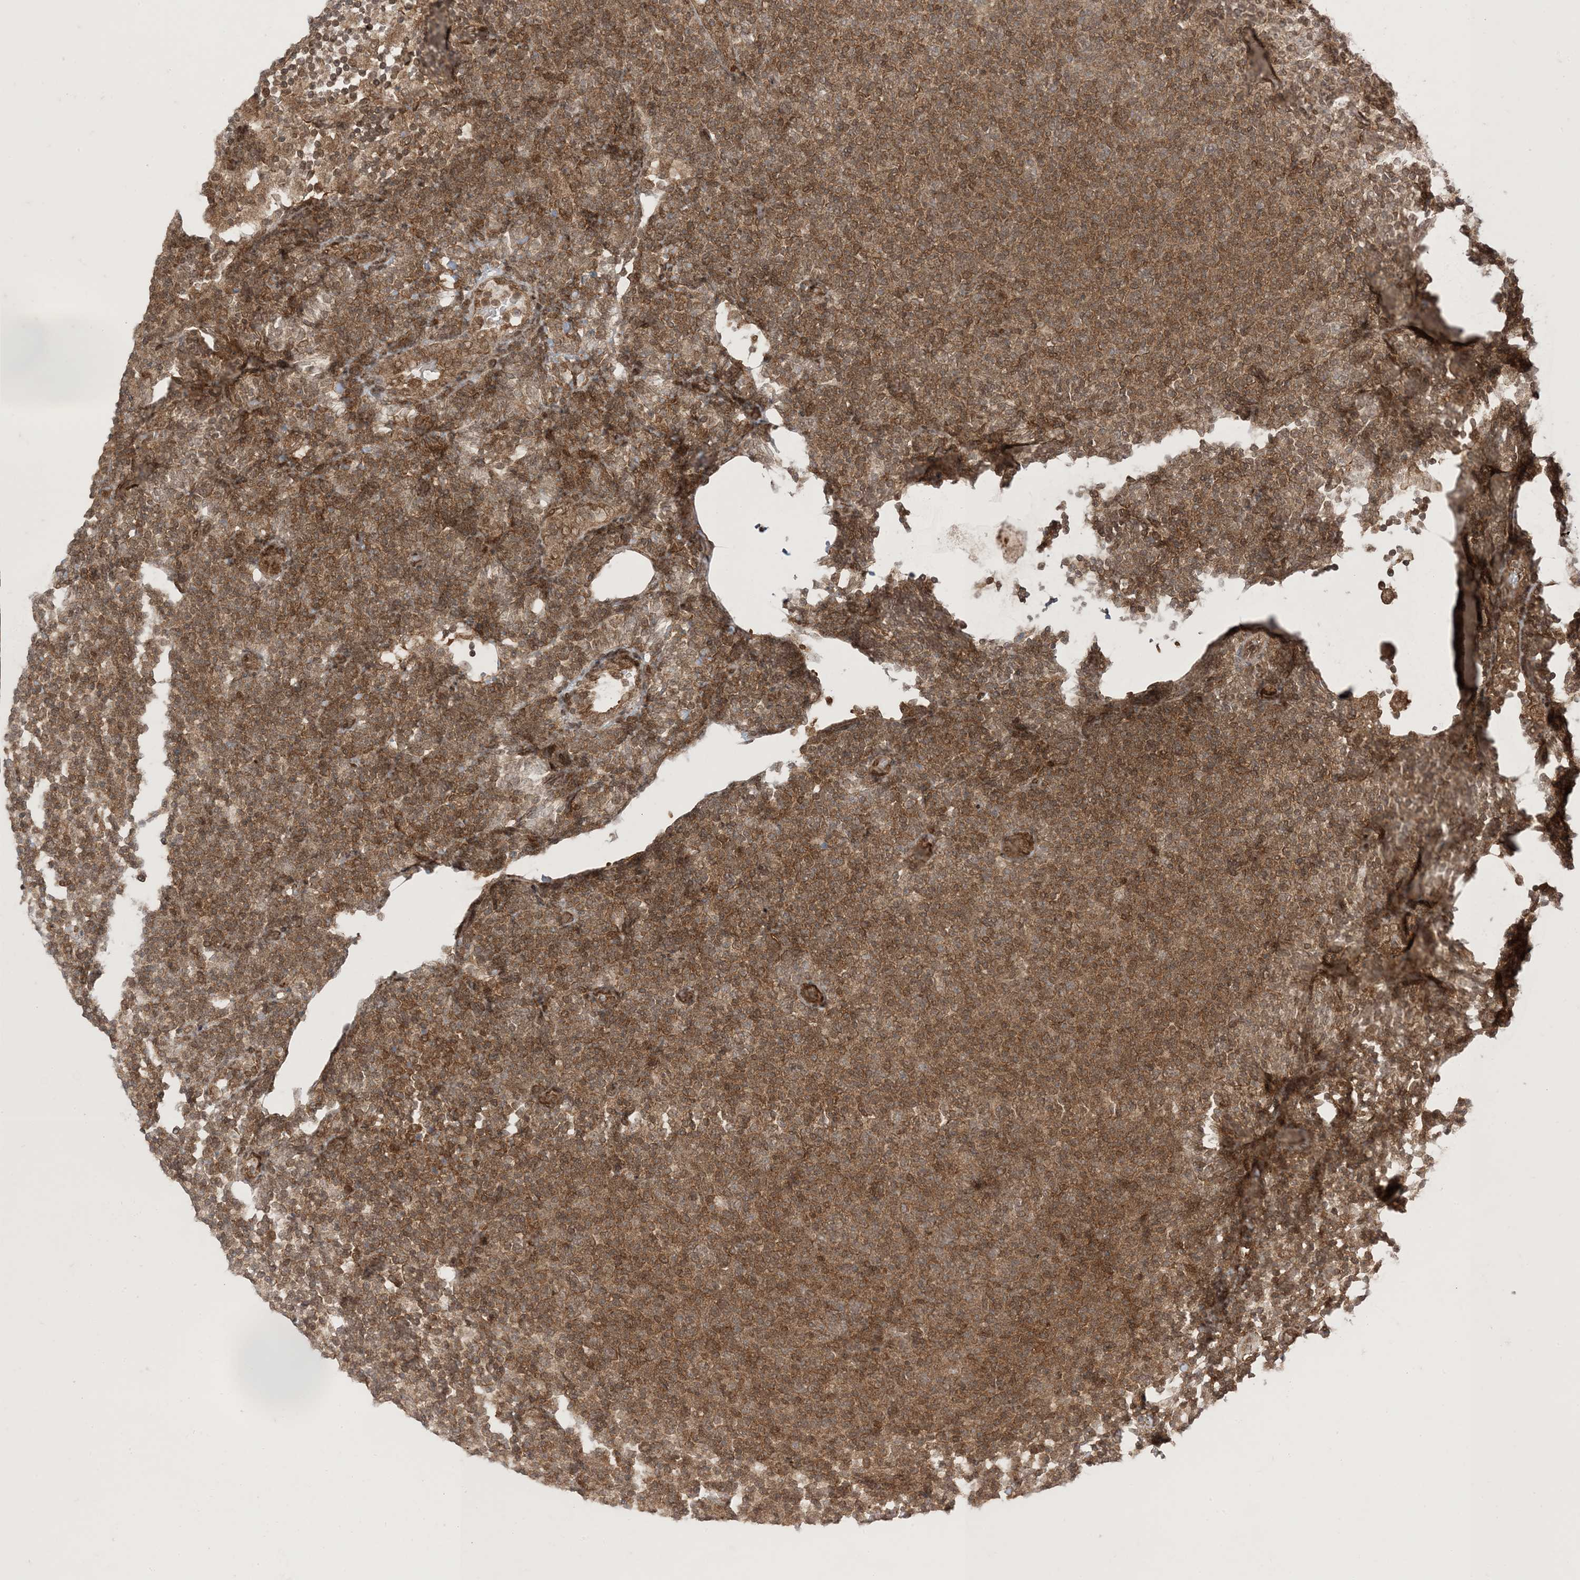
{"staining": {"intensity": "moderate", "quantity": ">75%", "location": "cytoplasmic/membranous"}, "tissue": "lymphoma", "cell_type": "Tumor cells", "image_type": "cancer", "snomed": [{"axis": "morphology", "description": "Malignant lymphoma, non-Hodgkin's type, Low grade"}, {"axis": "topography", "description": "Lymph node"}], "caption": "A photomicrograph of human lymphoma stained for a protein reveals moderate cytoplasmic/membranous brown staining in tumor cells. Using DAB (3,3'-diaminobenzidine) (brown) and hematoxylin (blue) stains, captured at high magnification using brightfield microscopy.", "gene": "PTPA", "patient": {"sex": "male", "age": 66}}